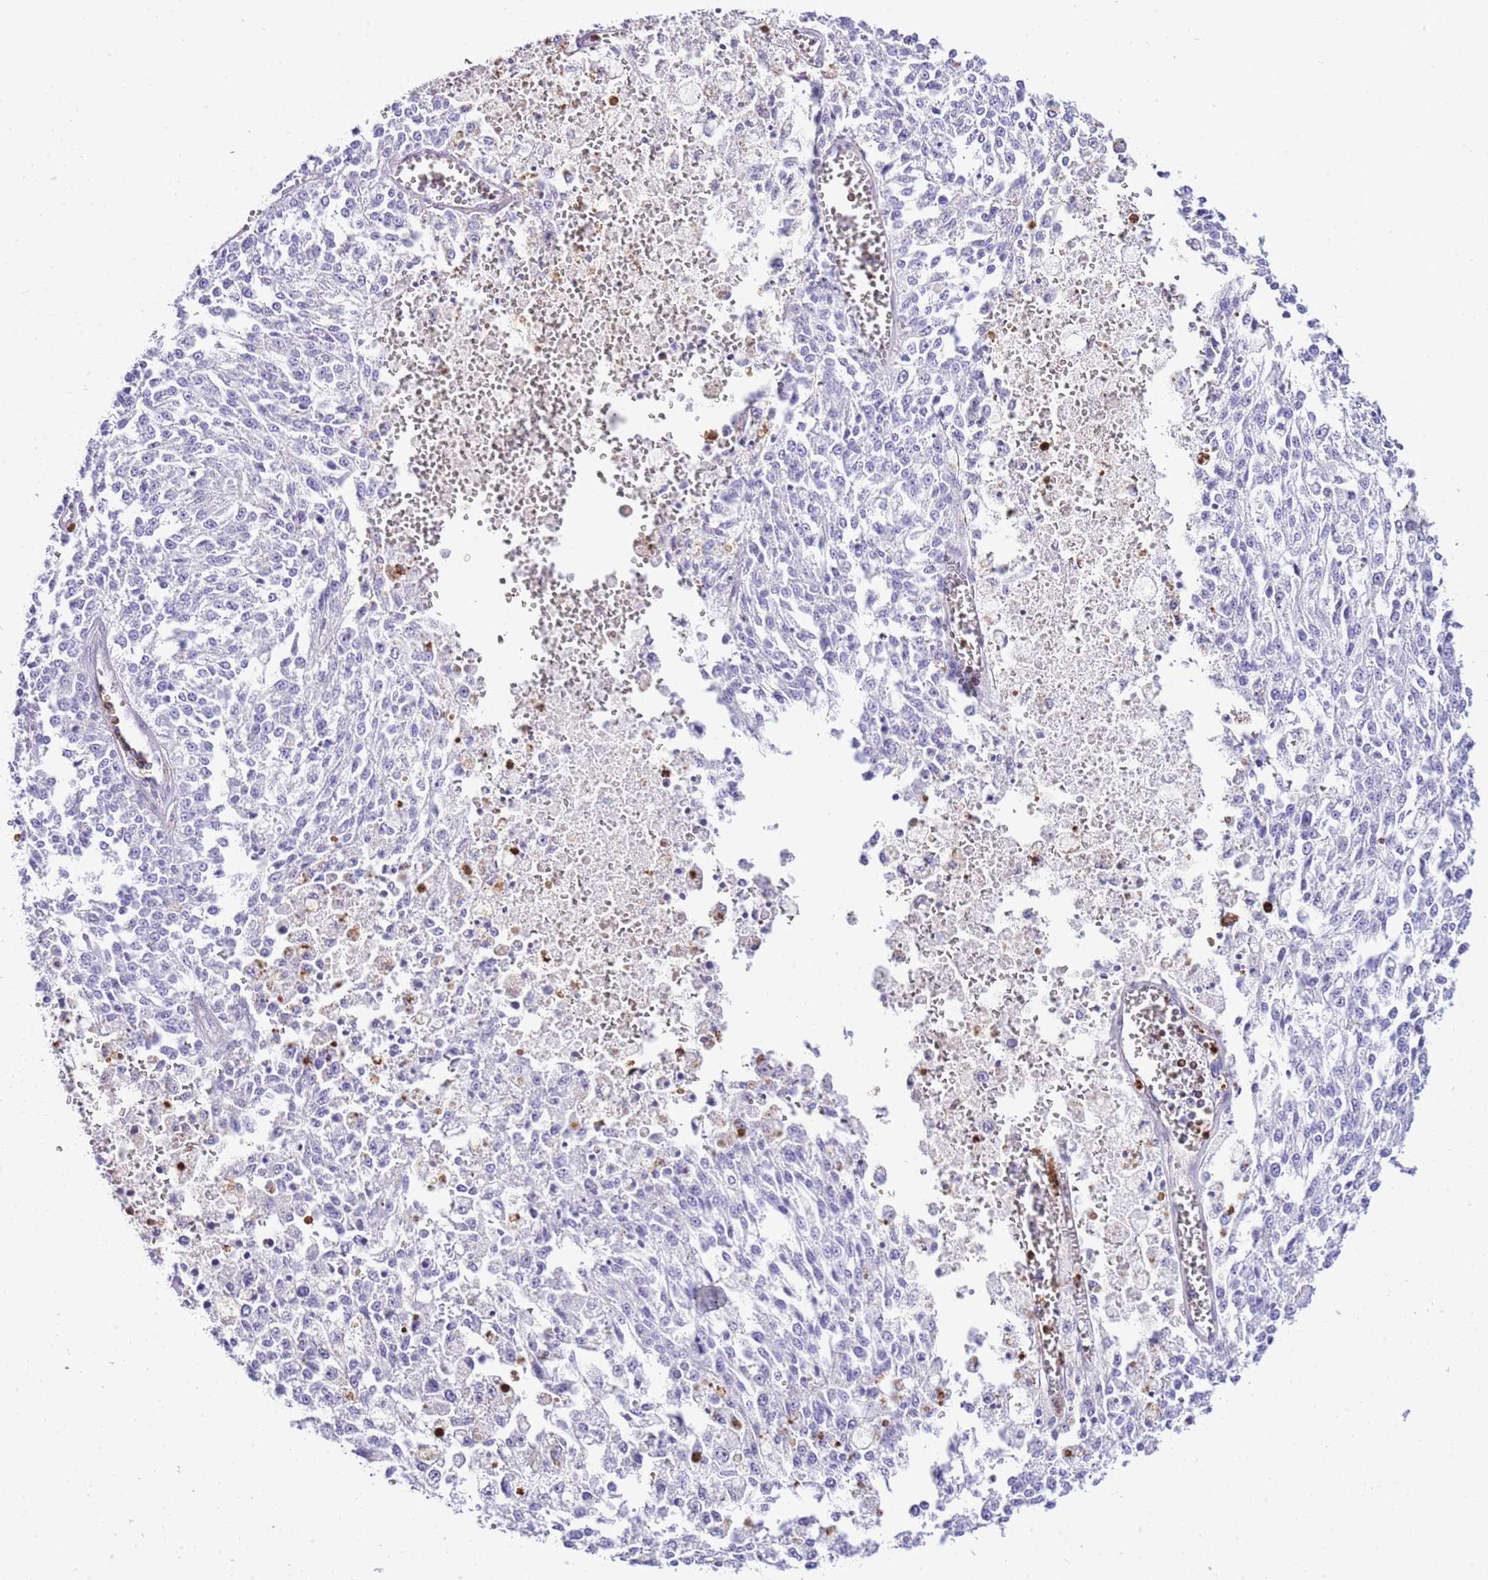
{"staining": {"intensity": "negative", "quantity": "none", "location": "none"}, "tissue": "melanoma", "cell_type": "Tumor cells", "image_type": "cancer", "snomed": [{"axis": "morphology", "description": "Malignant melanoma, NOS"}, {"axis": "topography", "description": "Skin"}], "caption": "Immunohistochemical staining of human malignant melanoma exhibits no significant staining in tumor cells.", "gene": "CNN2", "patient": {"sex": "female", "age": 64}}